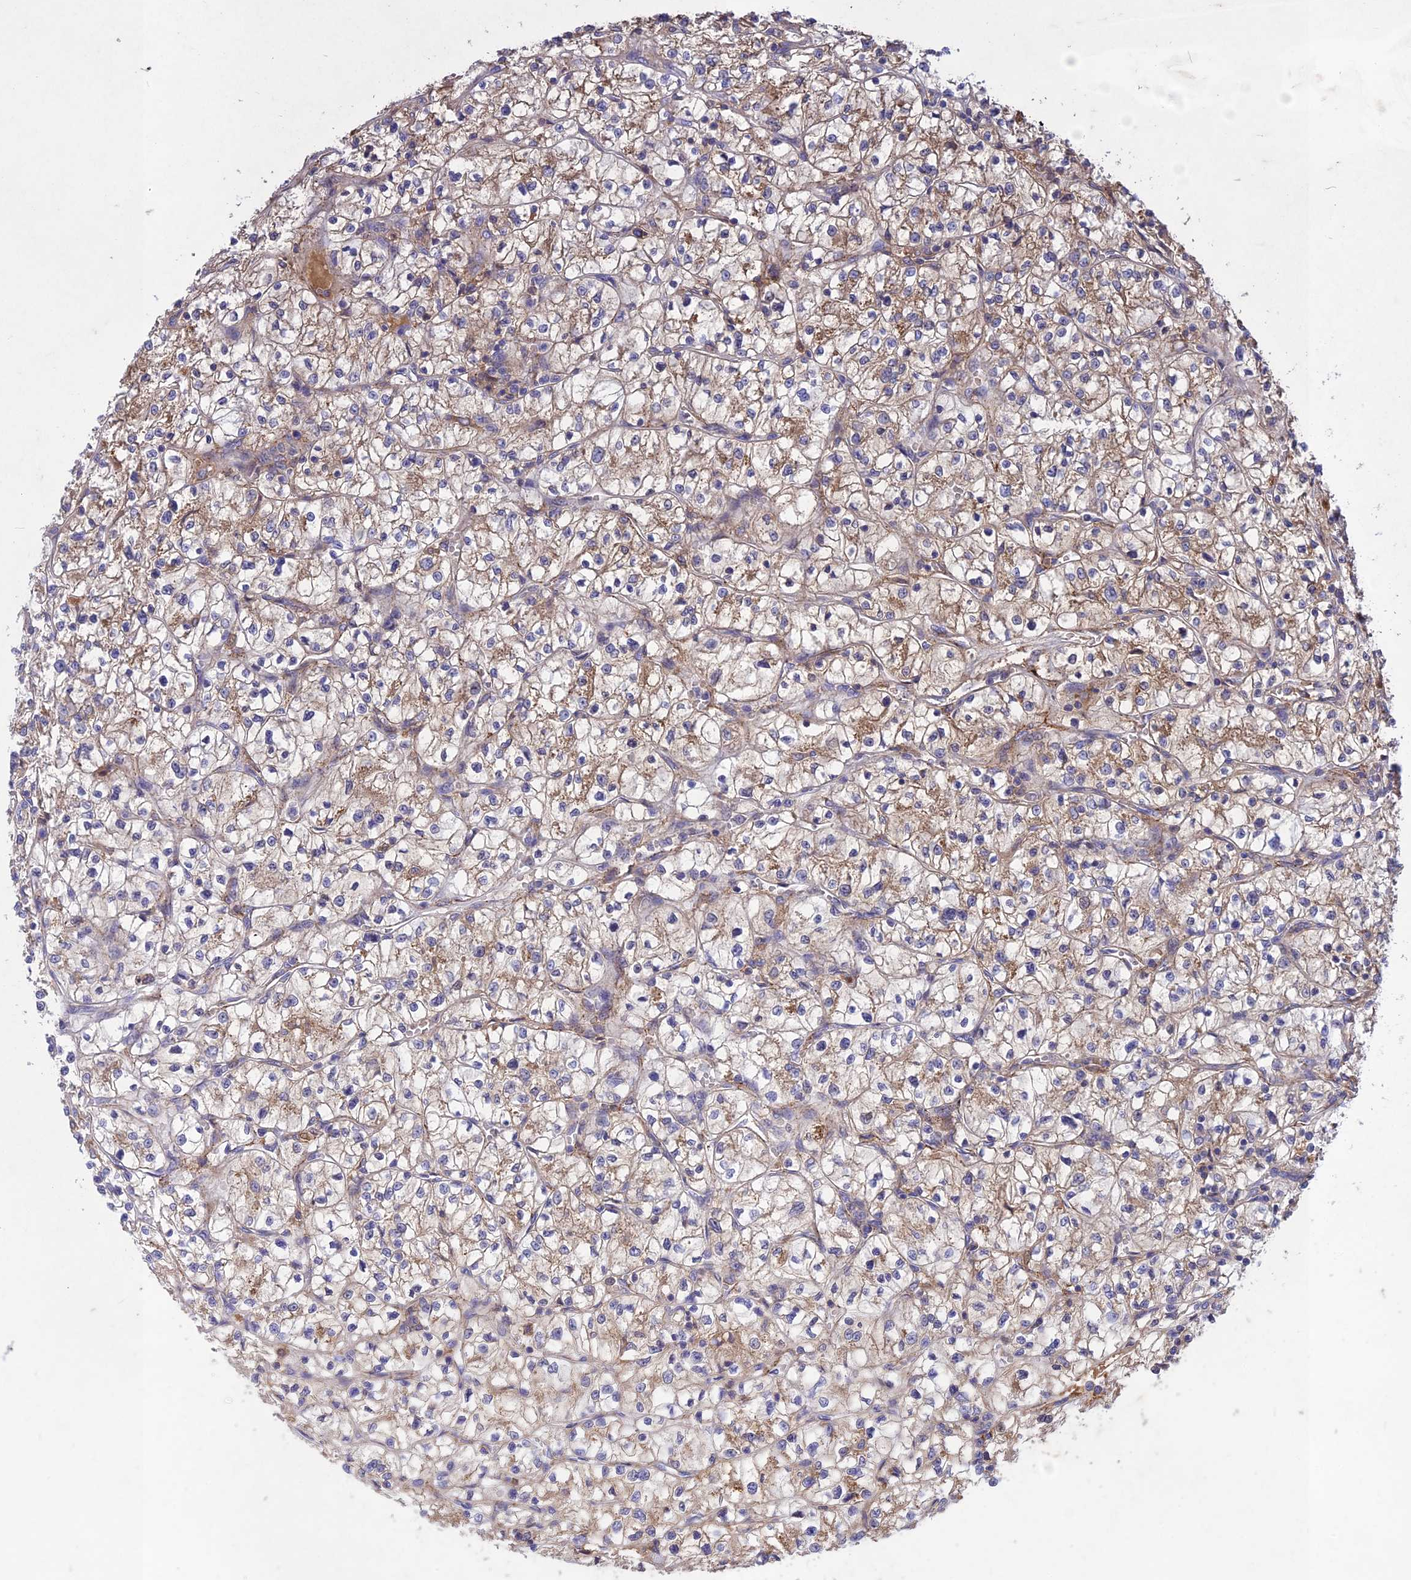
{"staining": {"intensity": "weak", "quantity": ">75%", "location": "cytoplasmic/membranous"}, "tissue": "renal cancer", "cell_type": "Tumor cells", "image_type": "cancer", "snomed": [{"axis": "morphology", "description": "Adenocarcinoma, NOS"}, {"axis": "topography", "description": "Kidney"}], "caption": "Protein analysis of adenocarcinoma (renal) tissue exhibits weak cytoplasmic/membranous expression in approximately >75% of tumor cells.", "gene": "ADO", "patient": {"sex": "female", "age": 64}}